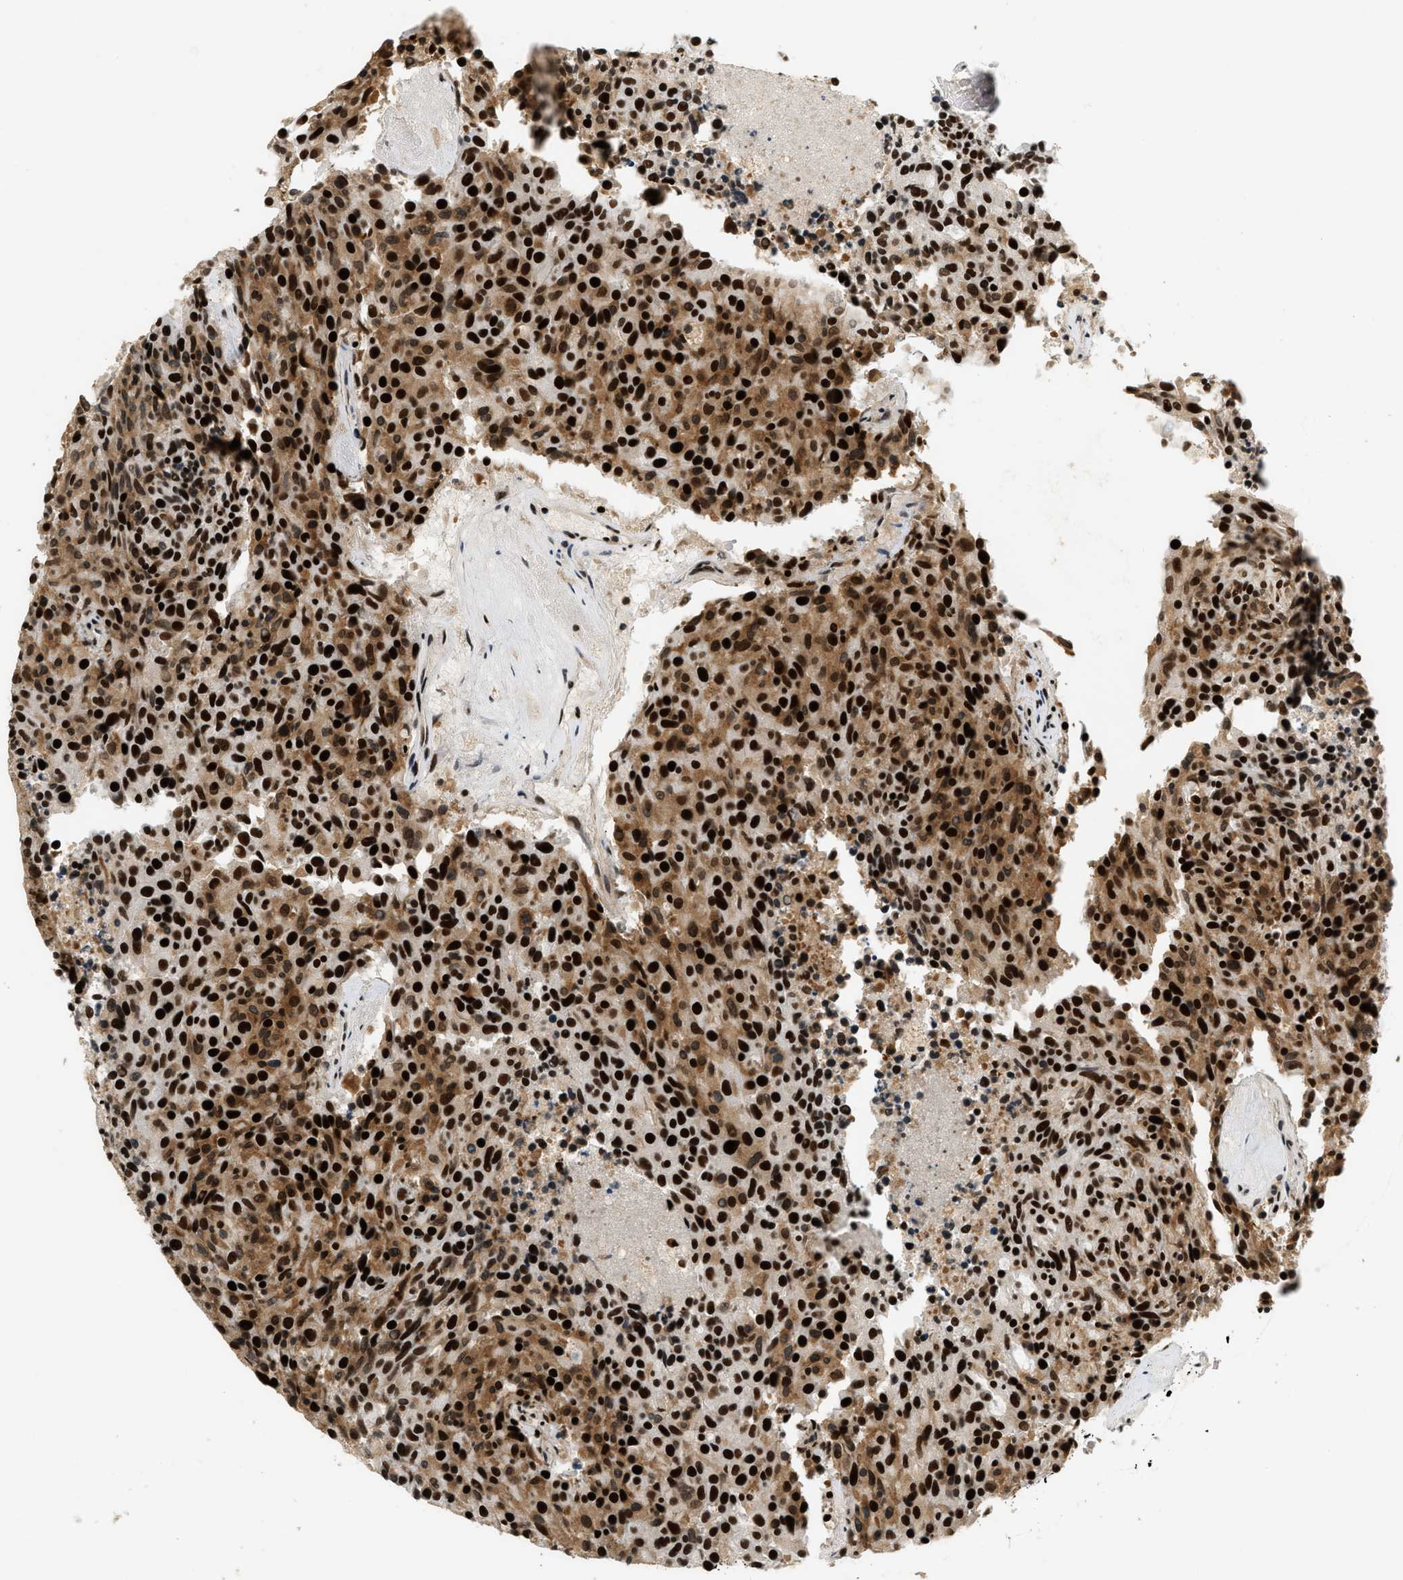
{"staining": {"intensity": "strong", "quantity": ">75%", "location": "nuclear"}, "tissue": "carcinoid", "cell_type": "Tumor cells", "image_type": "cancer", "snomed": [{"axis": "morphology", "description": "Carcinoid, malignant, NOS"}, {"axis": "topography", "description": "Pancreas"}], "caption": "Human carcinoid stained for a protein (brown) displays strong nuclear positive staining in approximately >75% of tumor cells.", "gene": "SMARCB1", "patient": {"sex": "female", "age": 54}}